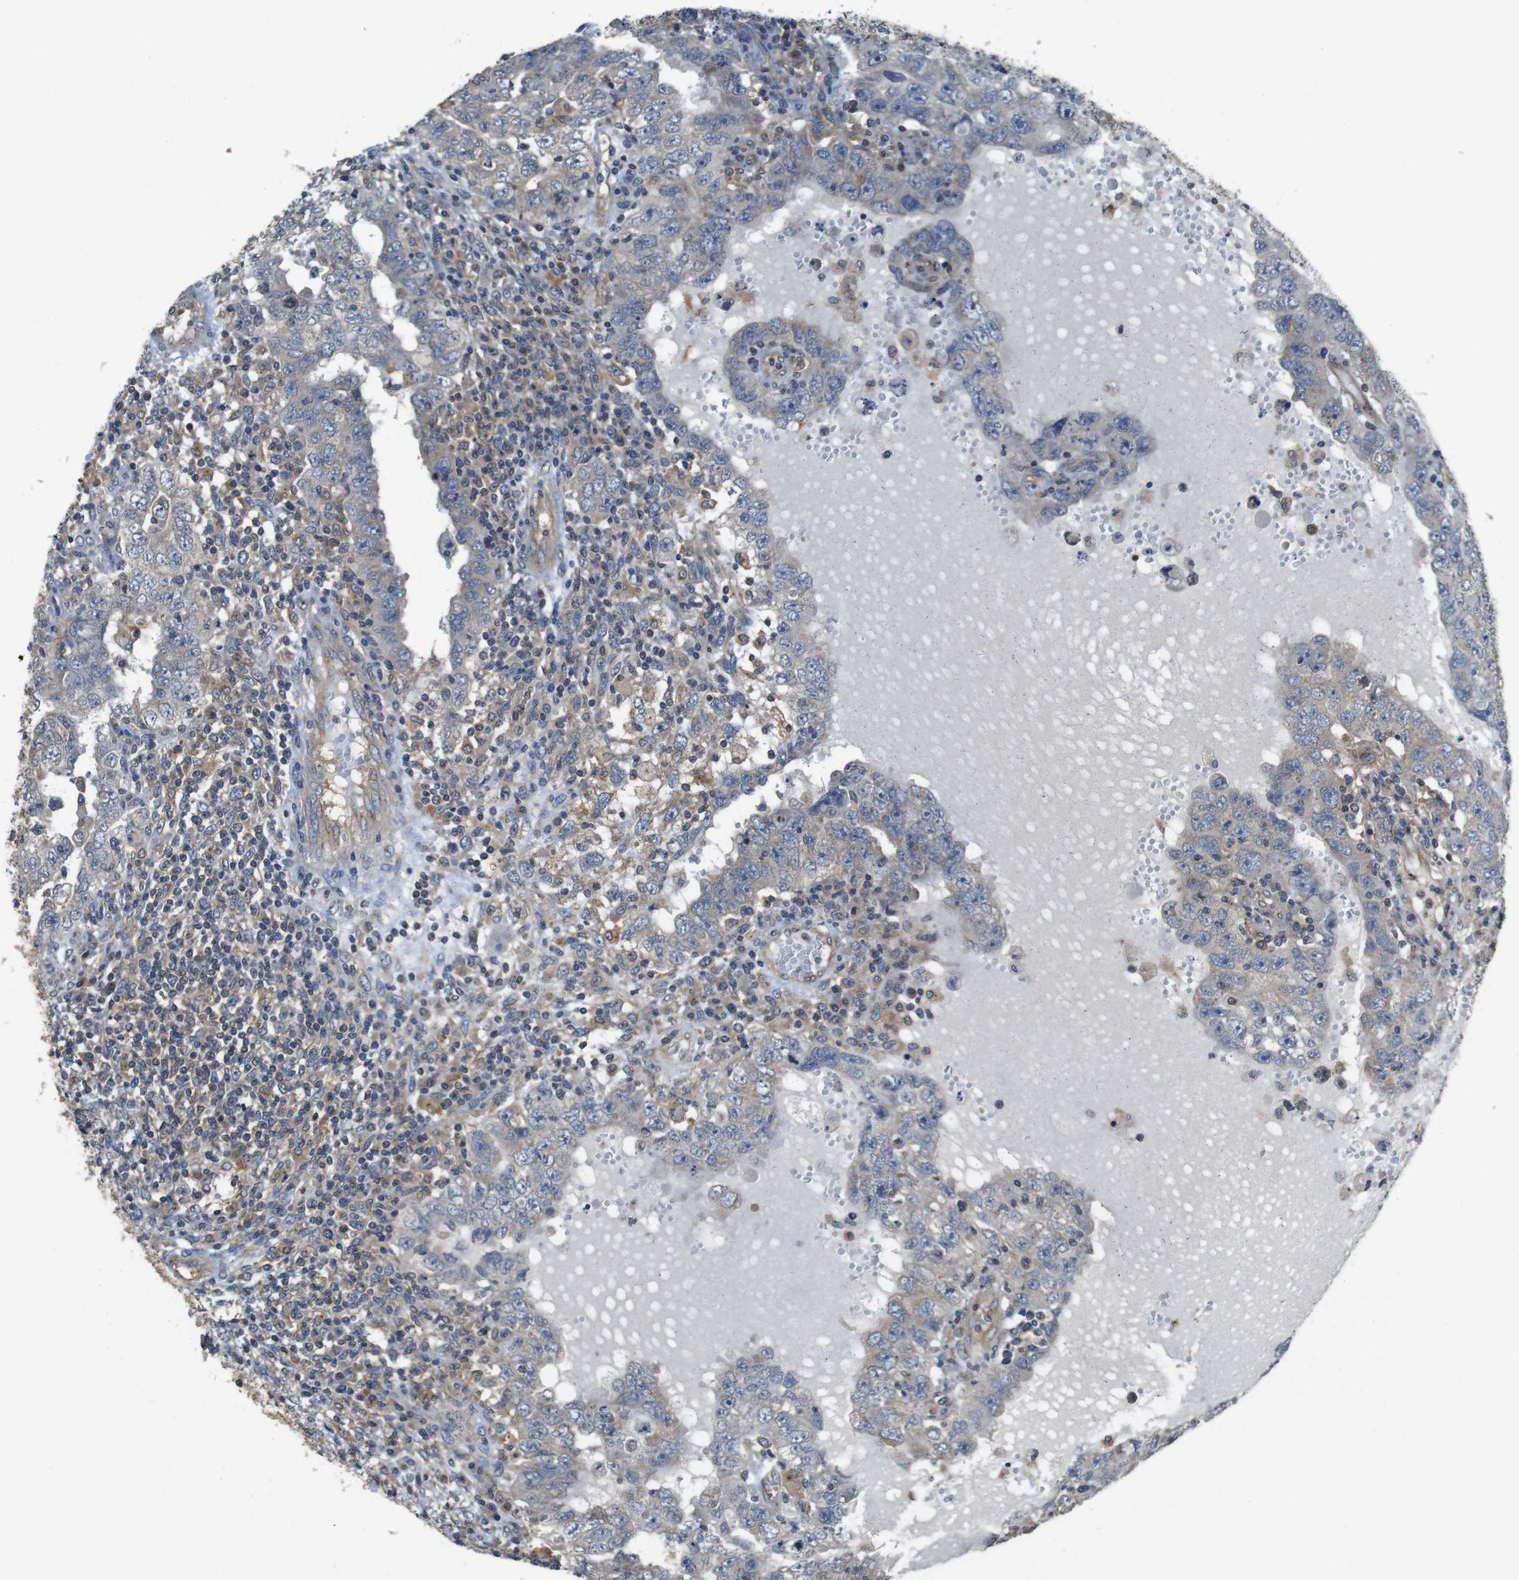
{"staining": {"intensity": "weak", "quantity": "<25%", "location": "cytoplasmic/membranous"}, "tissue": "testis cancer", "cell_type": "Tumor cells", "image_type": "cancer", "snomed": [{"axis": "morphology", "description": "Carcinoma, Embryonal, NOS"}, {"axis": "topography", "description": "Testis"}], "caption": "DAB (3,3'-diaminobenzidine) immunohistochemical staining of human testis cancer demonstrates no significant staining in tumor cells.", "gene": "DCTN1", "patient": {"sex": "male", "age": 26}}